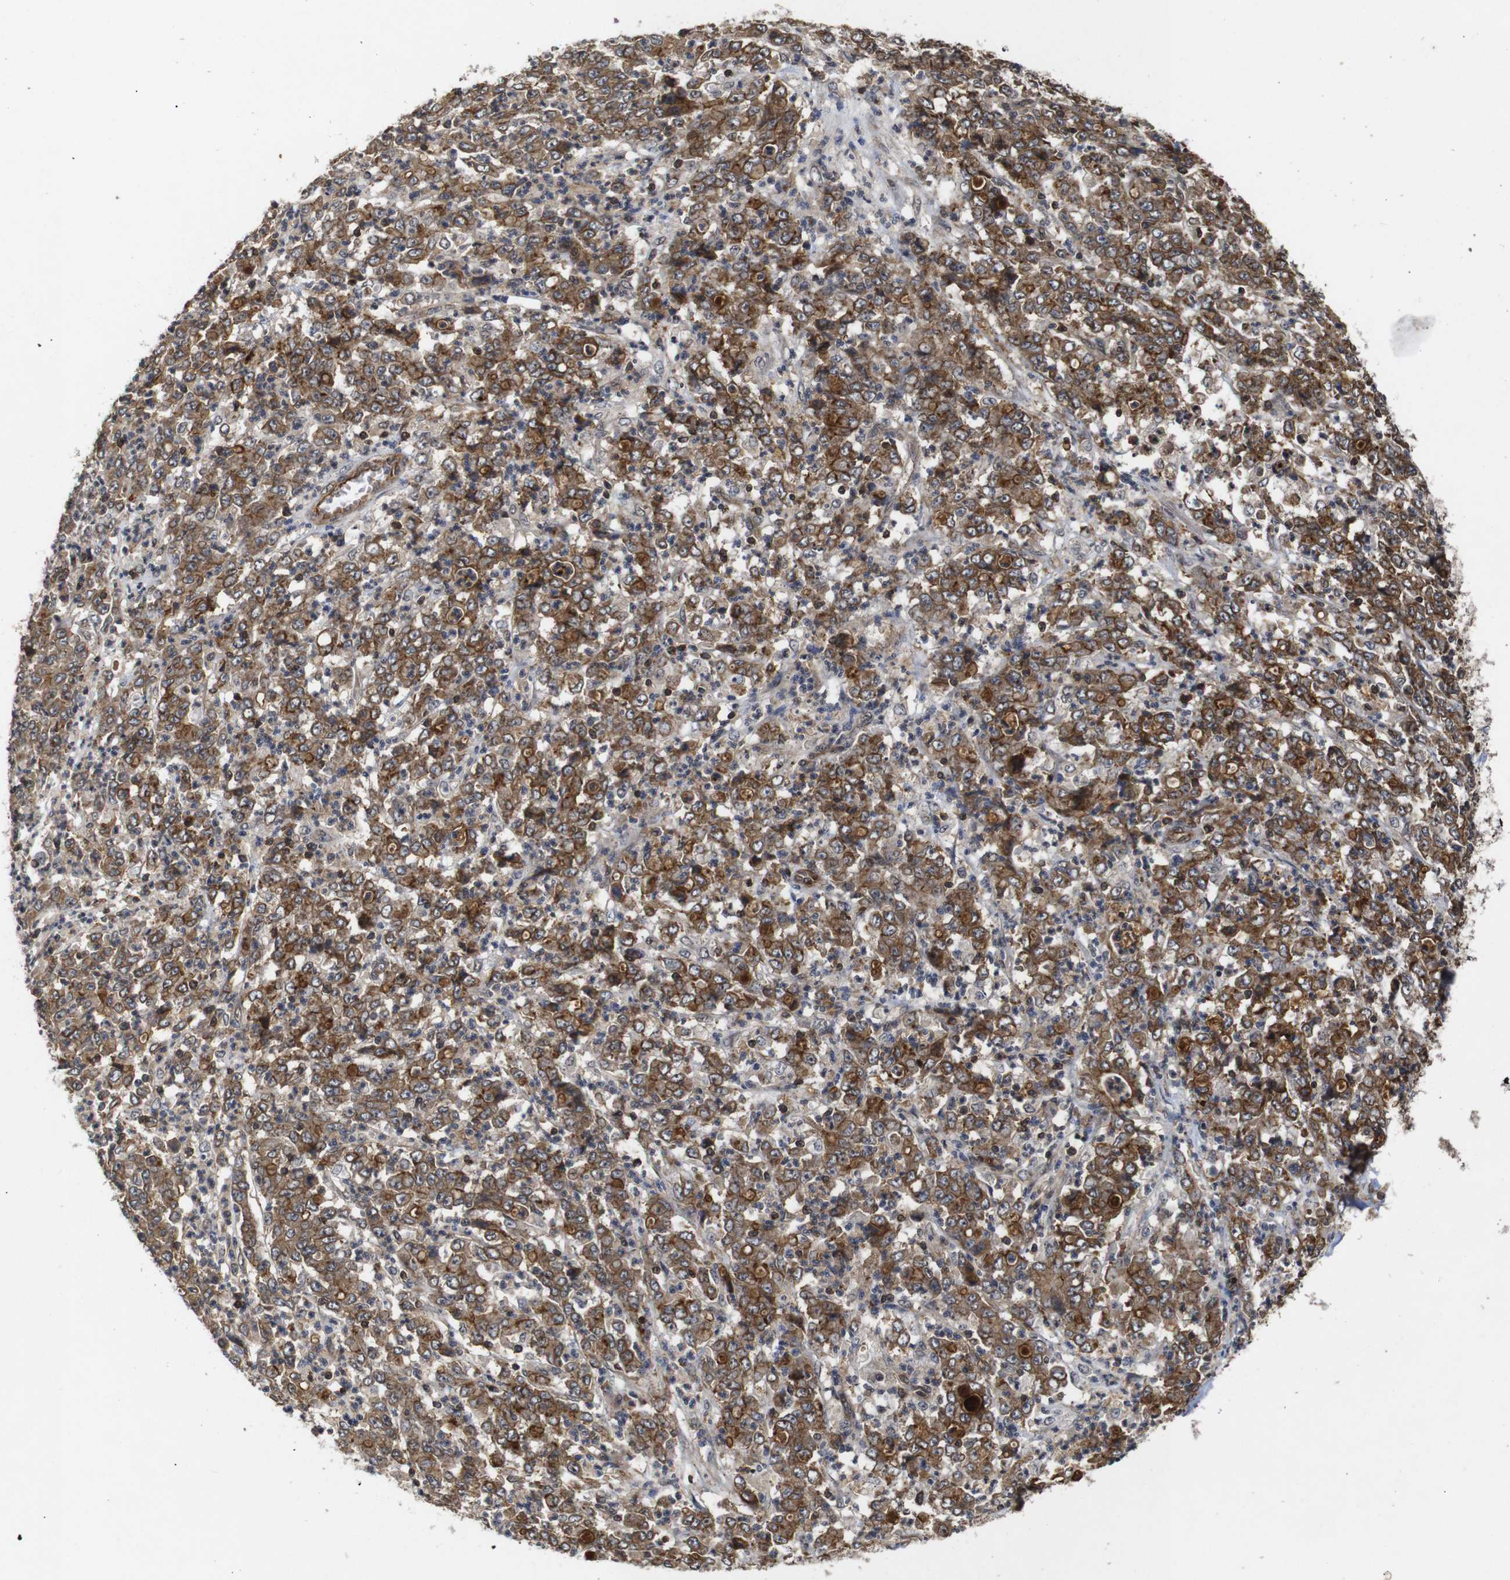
{"staining": {"intensity": "moderate", "quantity": ">75%", "location": "cytoplasmic/membranous"}, "tissue": "stomach cancer", "cell_type": "Tumor cells", "image_type": "cancer", "snomed": [{"axis": "morphology", "description": "Adenocarcinoma, NOS"}, {"axis": "topography", "description": "Stomach, lower"}], "caption": "Protein staining by IHC exhibits moderate cytoplasmic/membranous positivity in about >75% of tumor cells in stomach adenocarcinoma. The staining was performed using DAB, with brown indicating positive protein expression. Nuclei are stained blue with hematoxylin.", "gene": "NANOS1", "patient": {"sex": "female", "age": 71}}